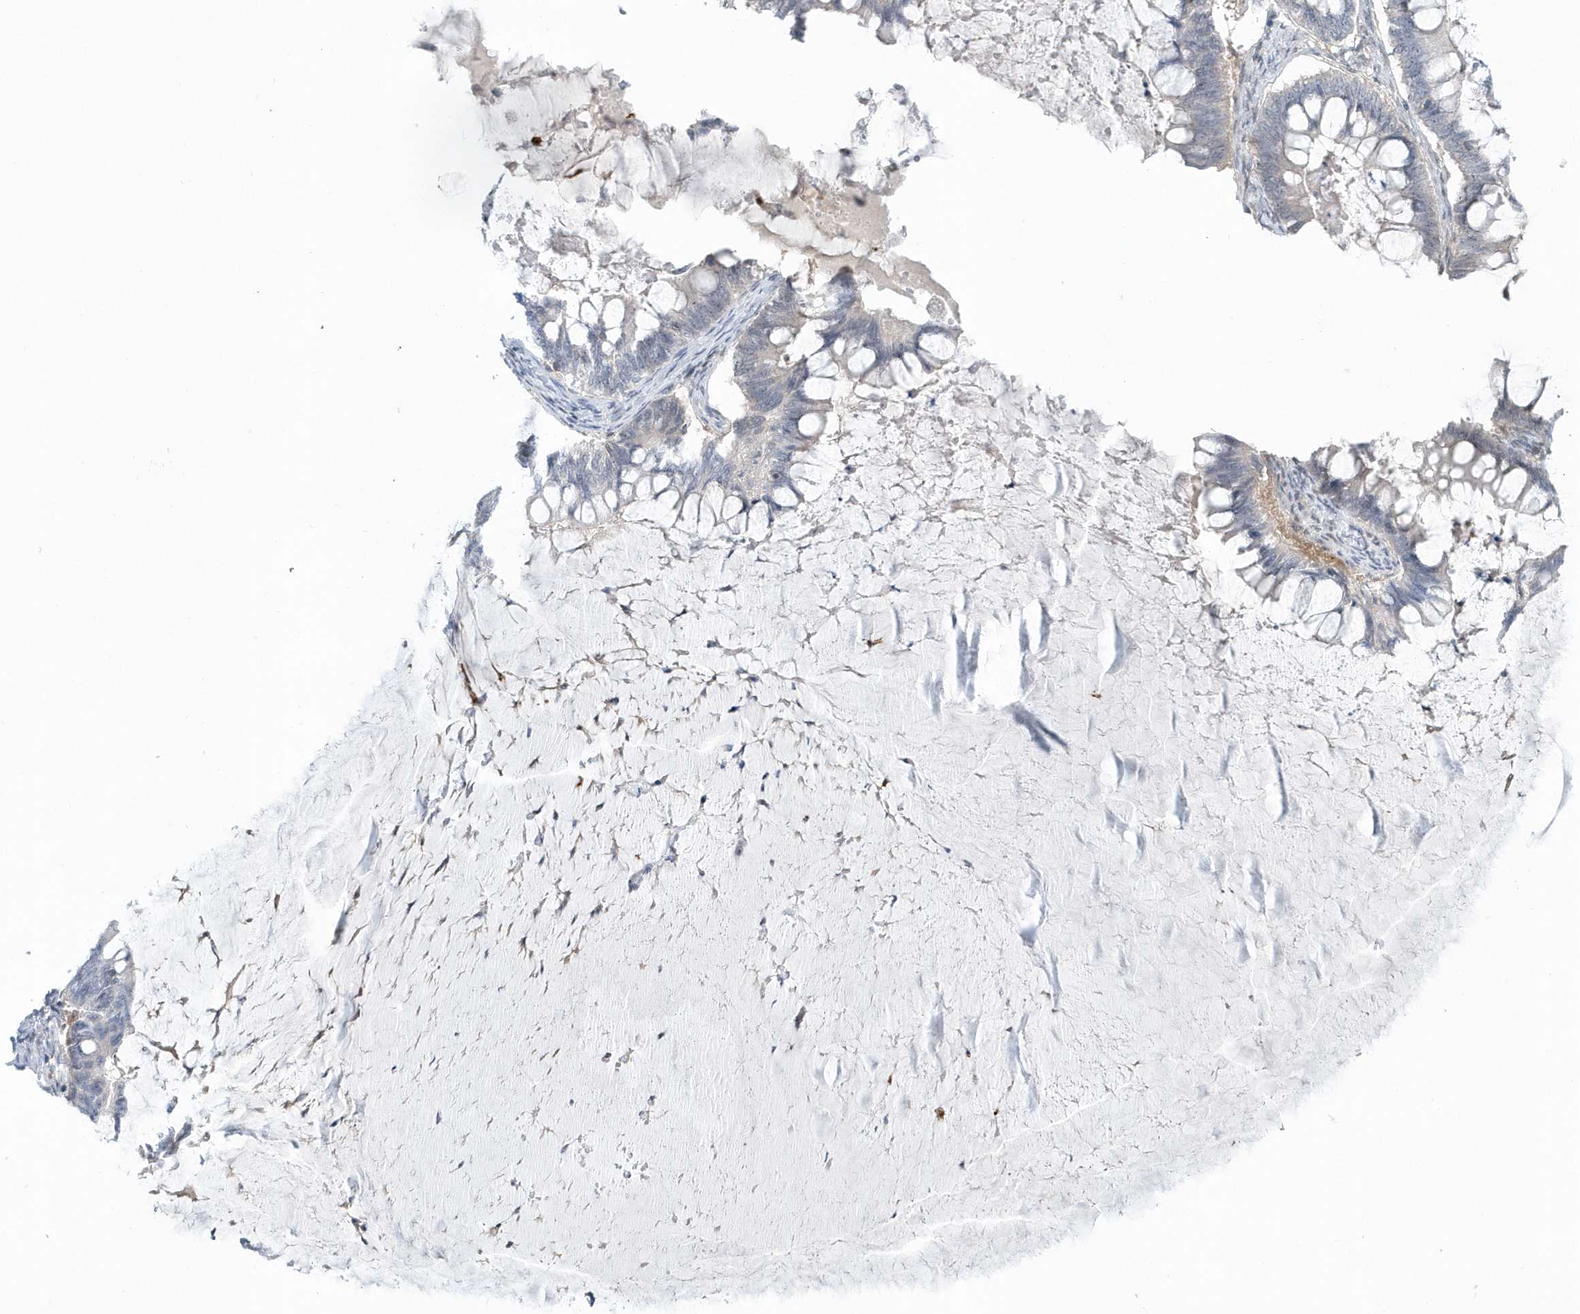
{"staining": {"intensity": "negative", "quantity": "none", "location": "none"}, "tissue": "ovarian cancer", "cell_type": "Tumor cells", "image_type": "cancer", "snomed": [{"axis": "morphology", "description": "Cystadenocarcinoma, mucinous, NOS"}, {"axis": "topography", "description": "Ovary"}], "caption": "There is no significant staining in tumor cells of mucinous cystadenocarcinoma (ovarian).", "gene": "RNF7", "patient": {"sex": "female", "age": 61}}